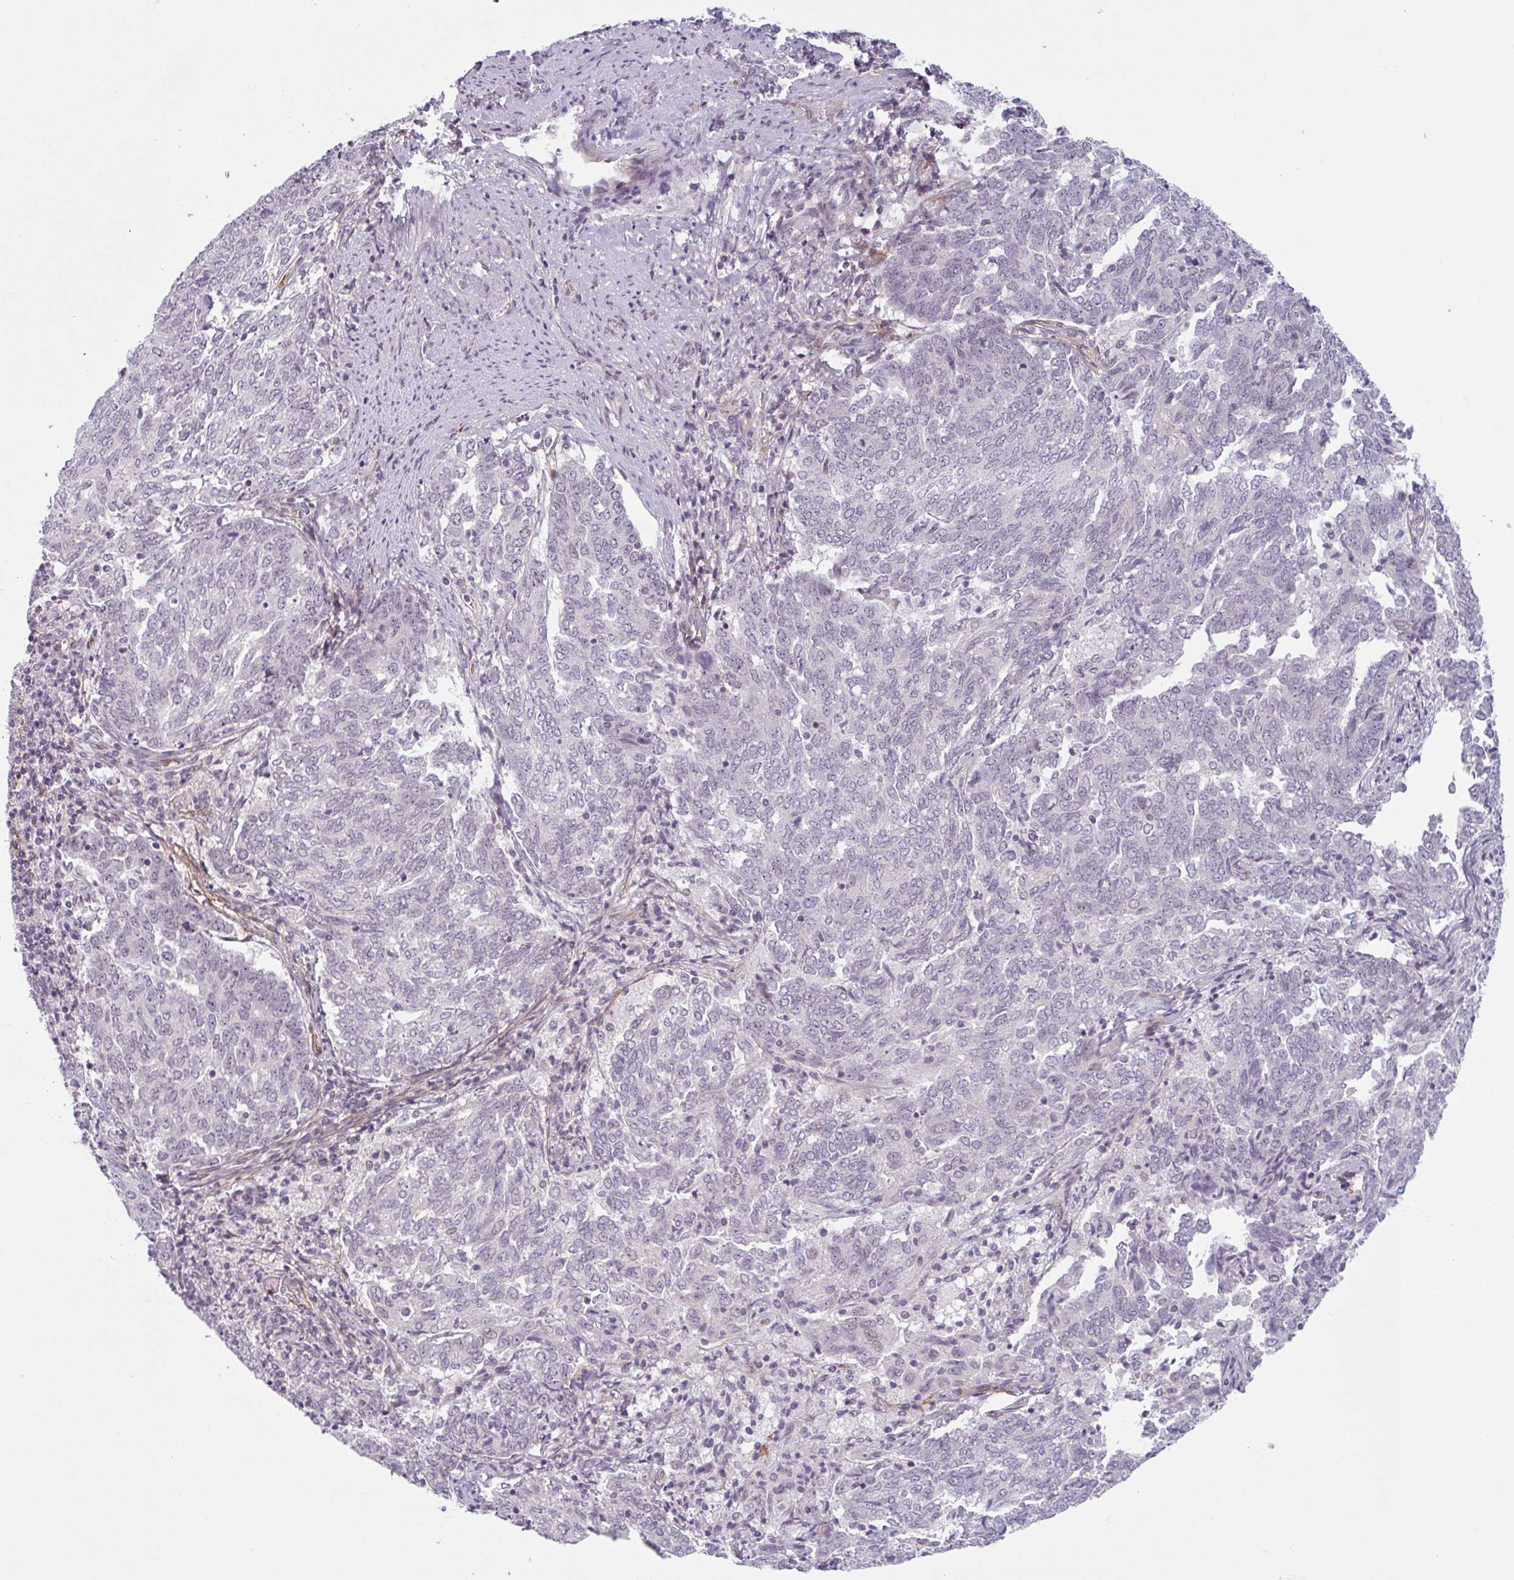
{"staining": {"intensity": "negative", "quantity": "none", "location": "none"}, "tissue": "endometrial cancer", "cell_type": "Tumor cells", "image_type": "cancer", "snomed": [{"axis": "morphology", "description": "Adenocarcinoma, NOS"}, {"axis": "topography", "description": "Endometrium"}], "caption": "Tumor cells are negative for protein expression in human adenocarcinoma (endometrial). (DAB immunohistochemistry, high magnification).", "gene": "TMEM119", "patient": {"sex": "female", "age": 80}}